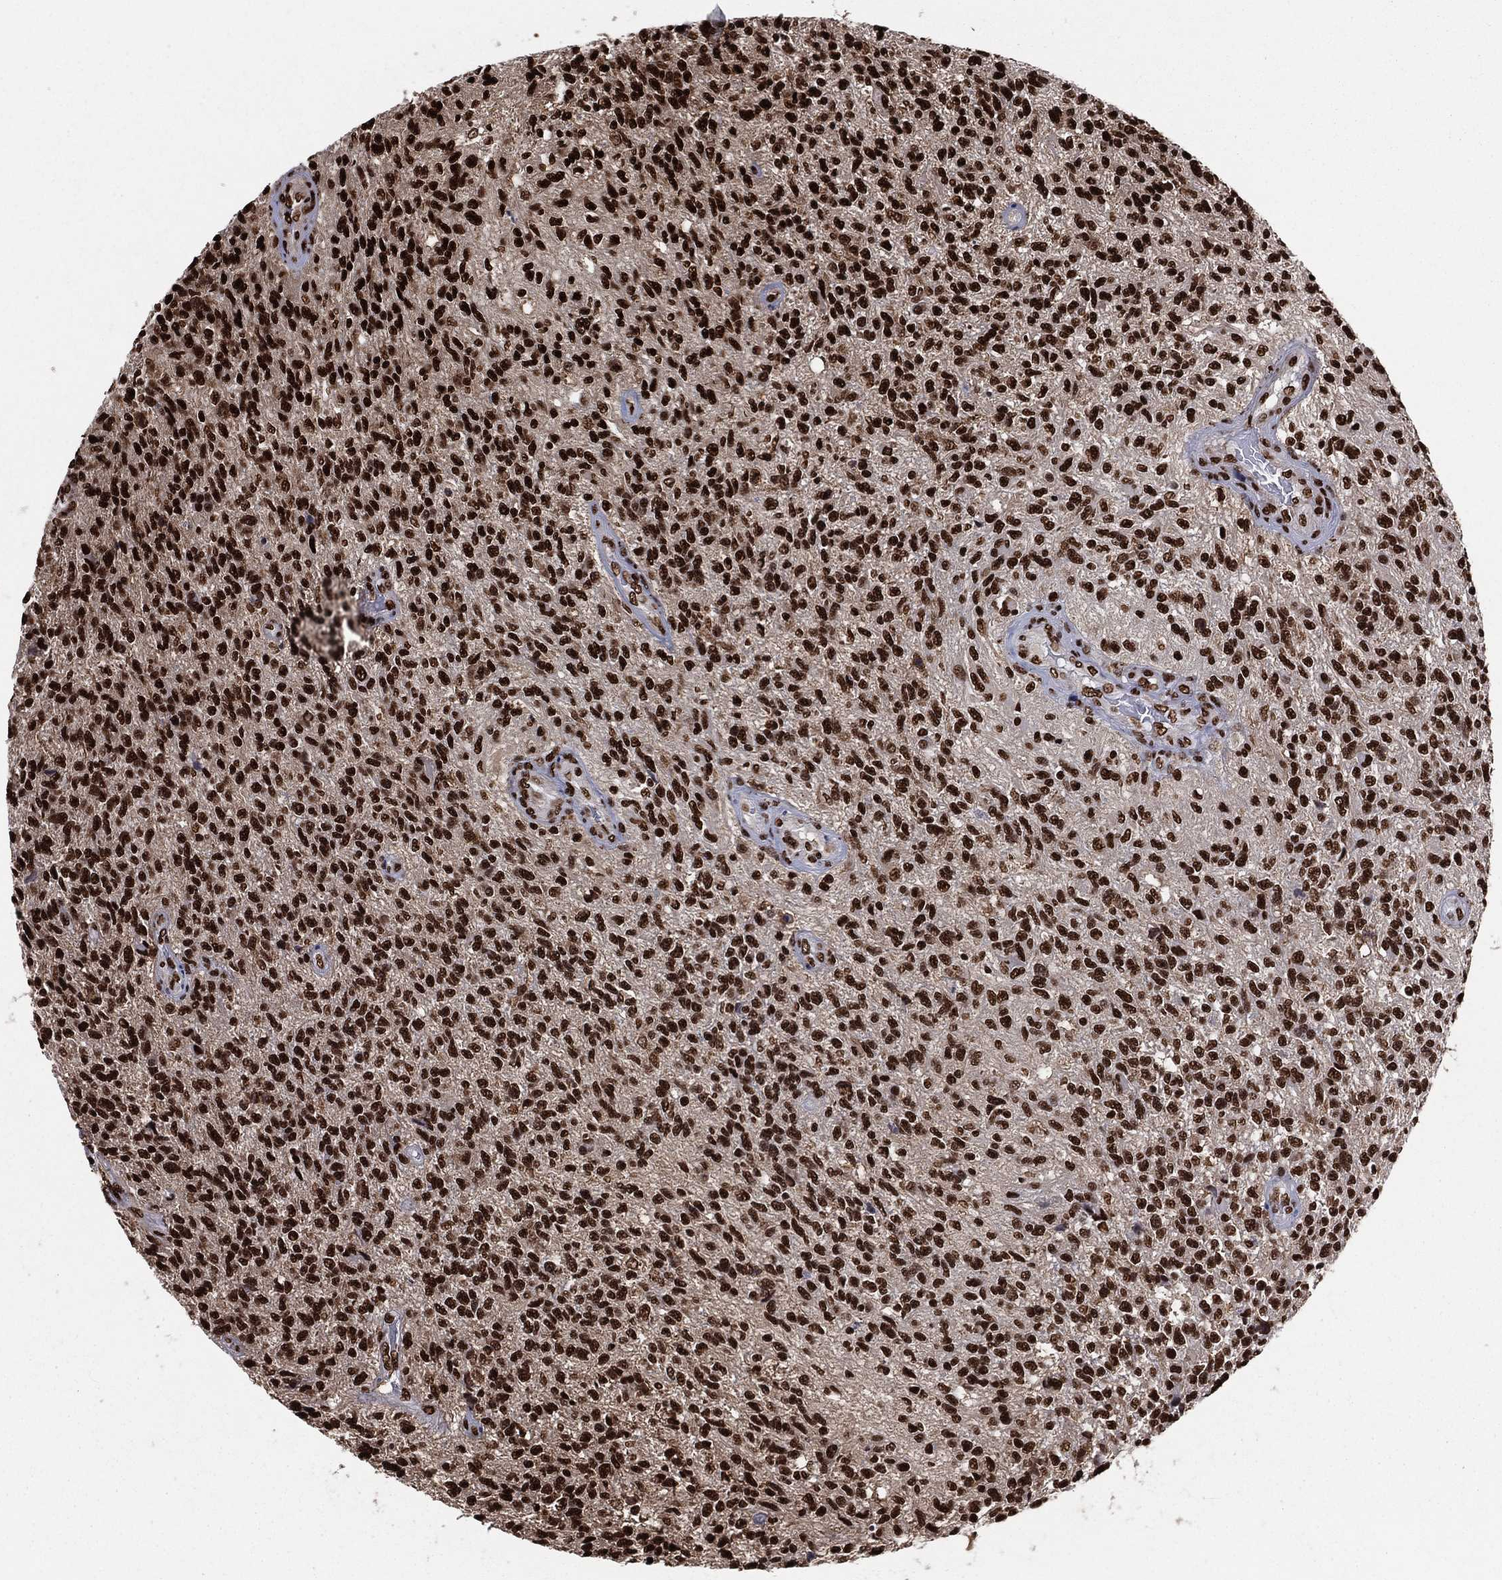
{"staining": {"intensity": "strong", "quantity": ">75%", "location": "nuclear"}, "tissue": "glioma", "cell_type": "Tumor cells", "image_type": "cancer", "snomed": [{"axis": "morphology", "description": "Glioma, malignant, High grade"}, {"axis": "topography", "description": "Brain"}], "caption": "Glioma stained with immunohistochemistry (IHC) shows strong nuclear positivity in approximately >75% of tumor cells.", "gene": "TP53BP1", "patient": {"sex": "male", "age": 56}}